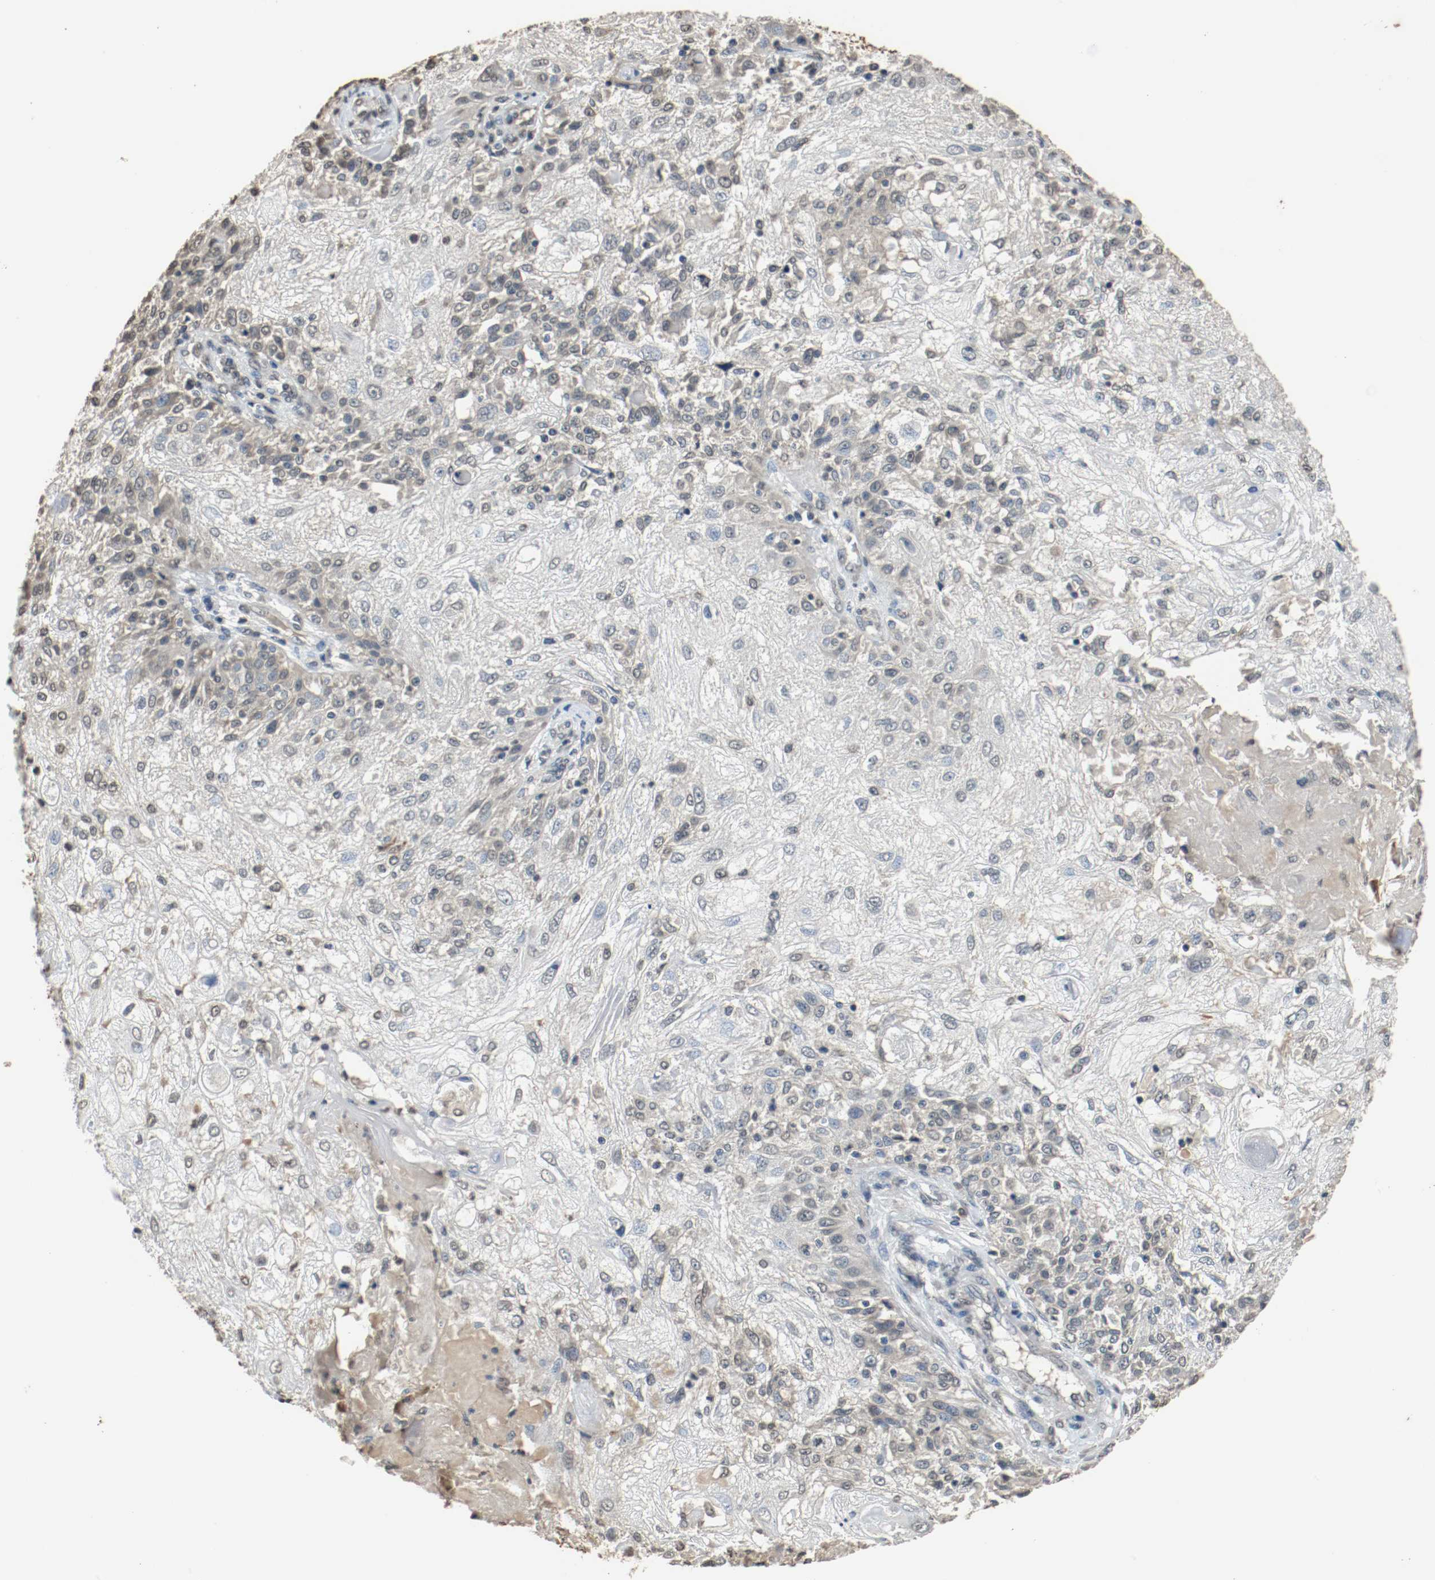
{"staining": {"intensity": "negative", "quantity": "none", "location": "none"}, "tissue": "skin cancer", "cell_type": "Tumor cells", "image_type": "cancer", "snomed": [{"axis": "morphology", "description": "Normal tissue, NOS"}, {"axis": "morphology", "description": "Squamous cell carcinoma, NOS"}, {"axis": "topography", "description": "Skin"}], "caption": "Human skin squamous cell carcinoma stained for a protein using immunohistochemistry exhibits no staining in tumor cells.", "gene": "RTN4", "patient": {"sex": "female", "age": 83}}